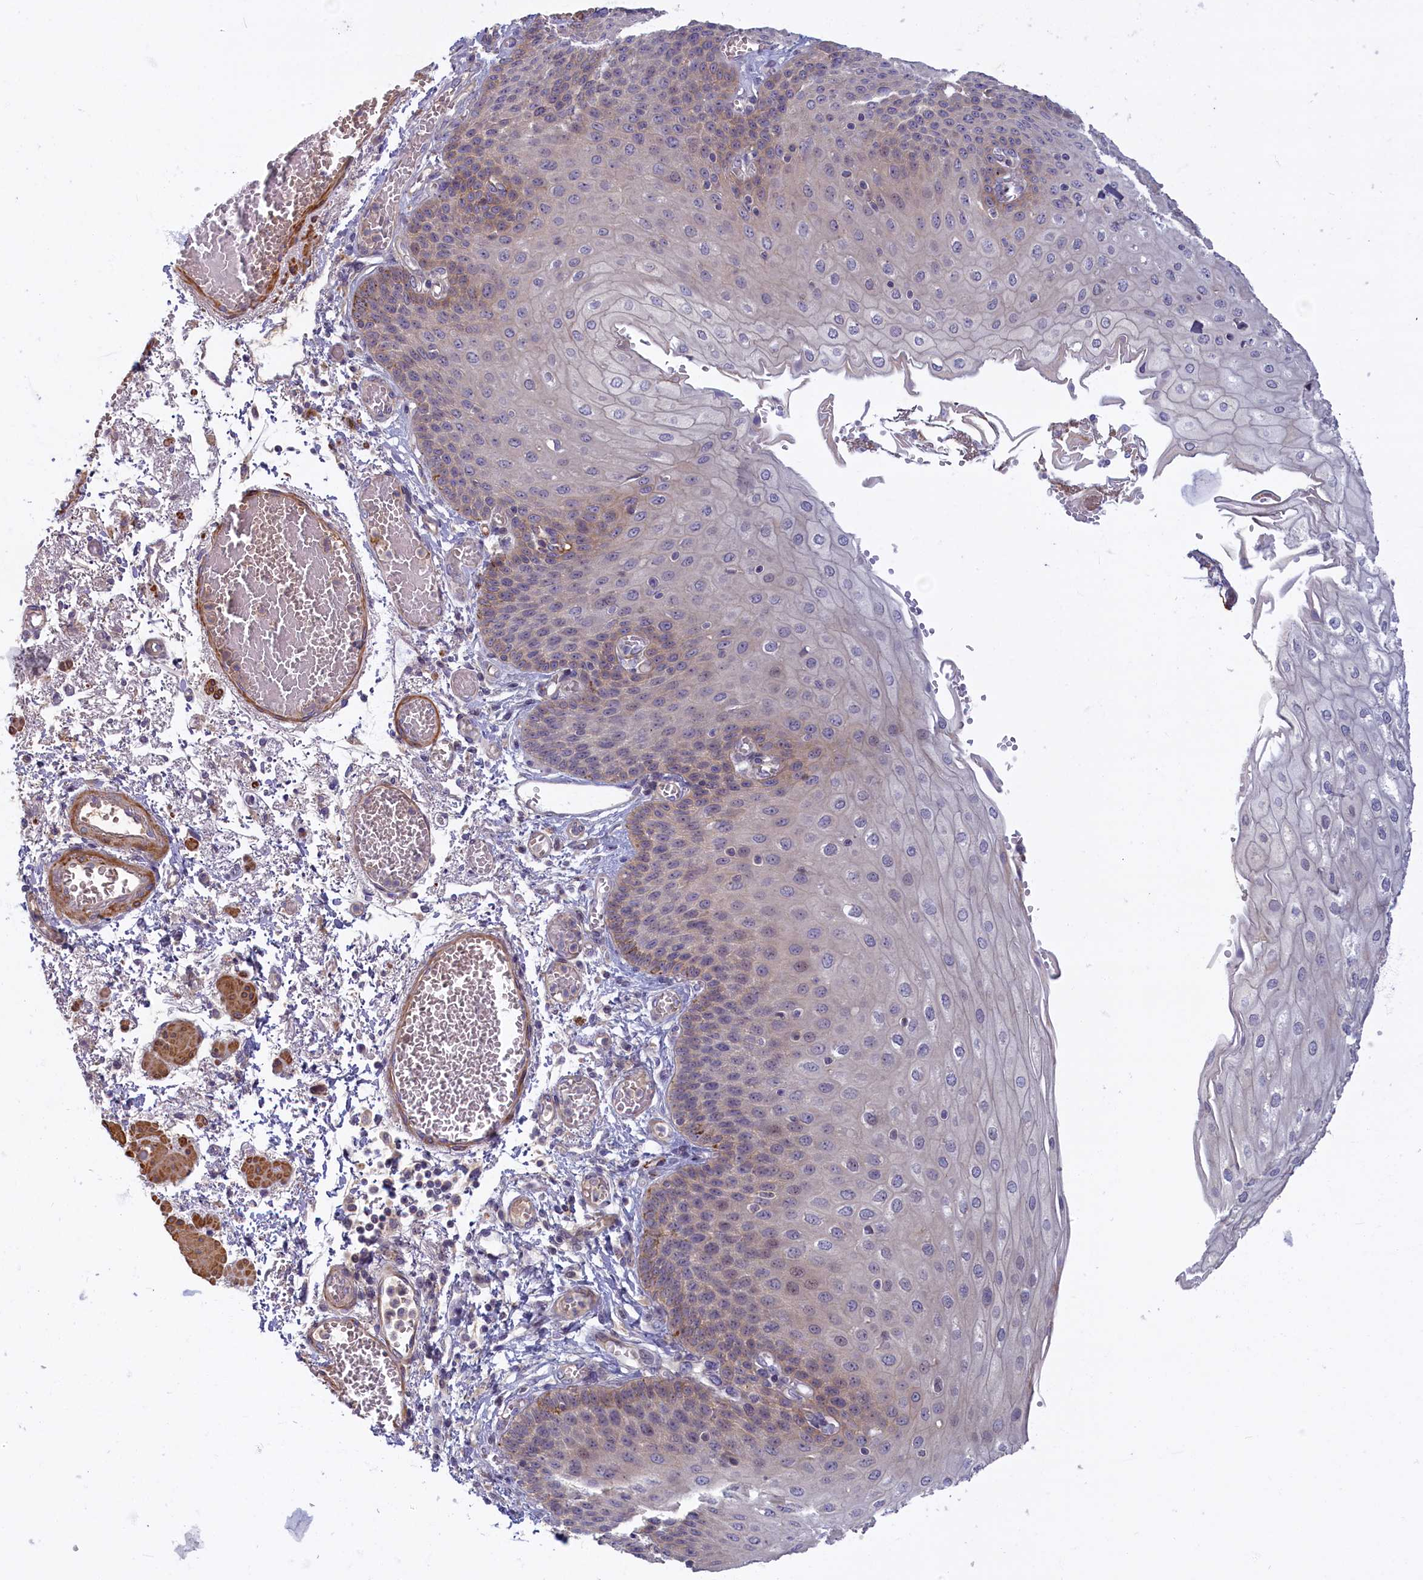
{"staining": {"intensity": "weak", "quantity": "<25%", "location": "cytoplasmic/membranous"}, "tissue": "esophagus", "cell_type": "Squamous epithelial cells", "image_type": "normal", "snomed": [{"axis": "morphology", "description": "Normal tissue, NOS"}, {"axis": "topography", "description": "Esophagus"}], "caption": "Photomicrograph shows no significant protein expression in squamous epithelial cells of benign esophagus. Brightfield microscopy of immunohistochemistry stained with DAB (brown) and hematoxylin (blue), captured at high magnification.", "gene": "TRPM4", "patient": {"sex": "male", "age": 81}}